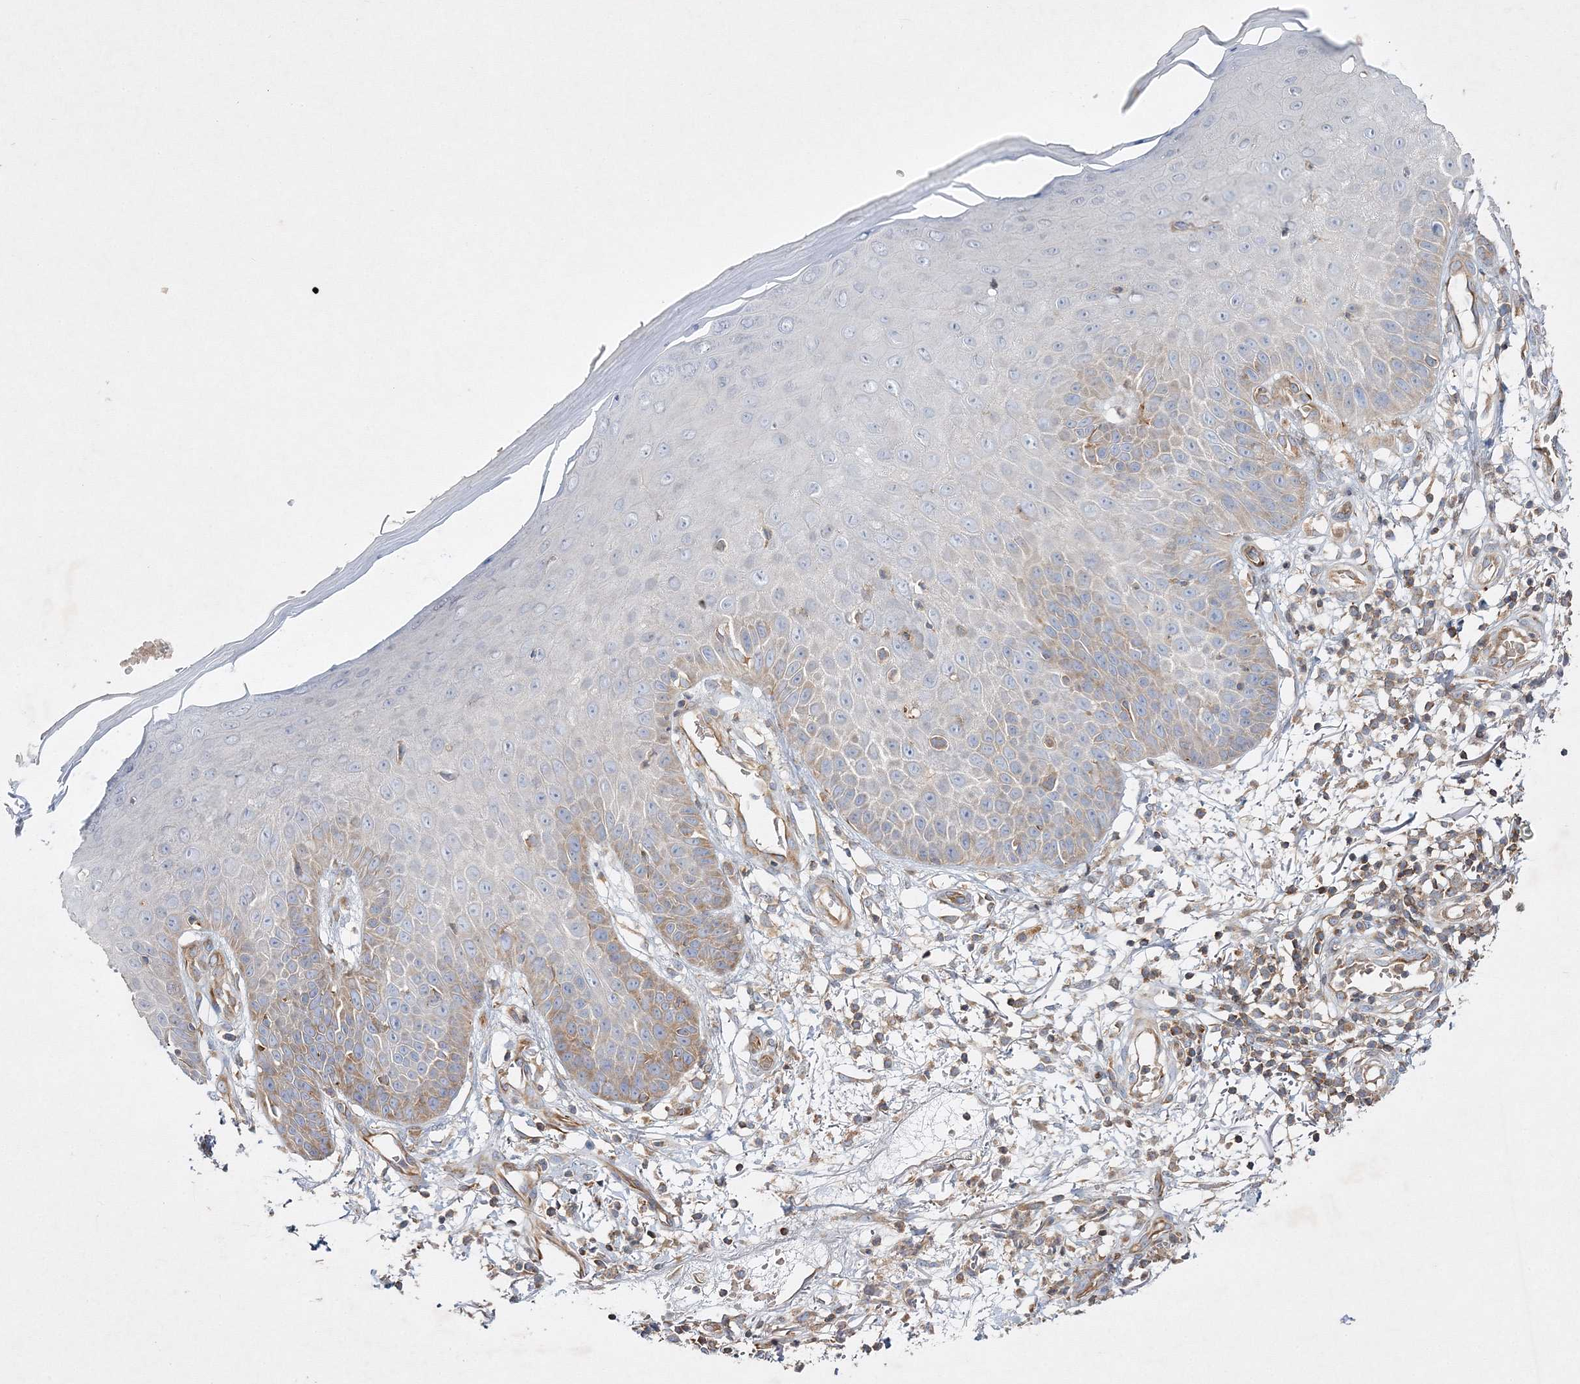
{"staining": {"intensity": "weak", "quantity": ">75%", "location": "cytoplasmic/membranous"}, "tissue": "skin", "cell_type": "Fibroblasts", "image_type": "normal", "snomed": [{"axis": "morphology", "description": "Normal tissue, NOS"}, {"axis": "morphology", "description": "Inflammation, NOS"}, {"axis": "topography", "description": "Skin"}], "caption": "The image reveals a brown stain indicating the presence of a protein in the cytoplasmic/membranous of fibroblasts in skin.", "gene": "WDR37", "patient": {"sex": "female", "age": 44}}